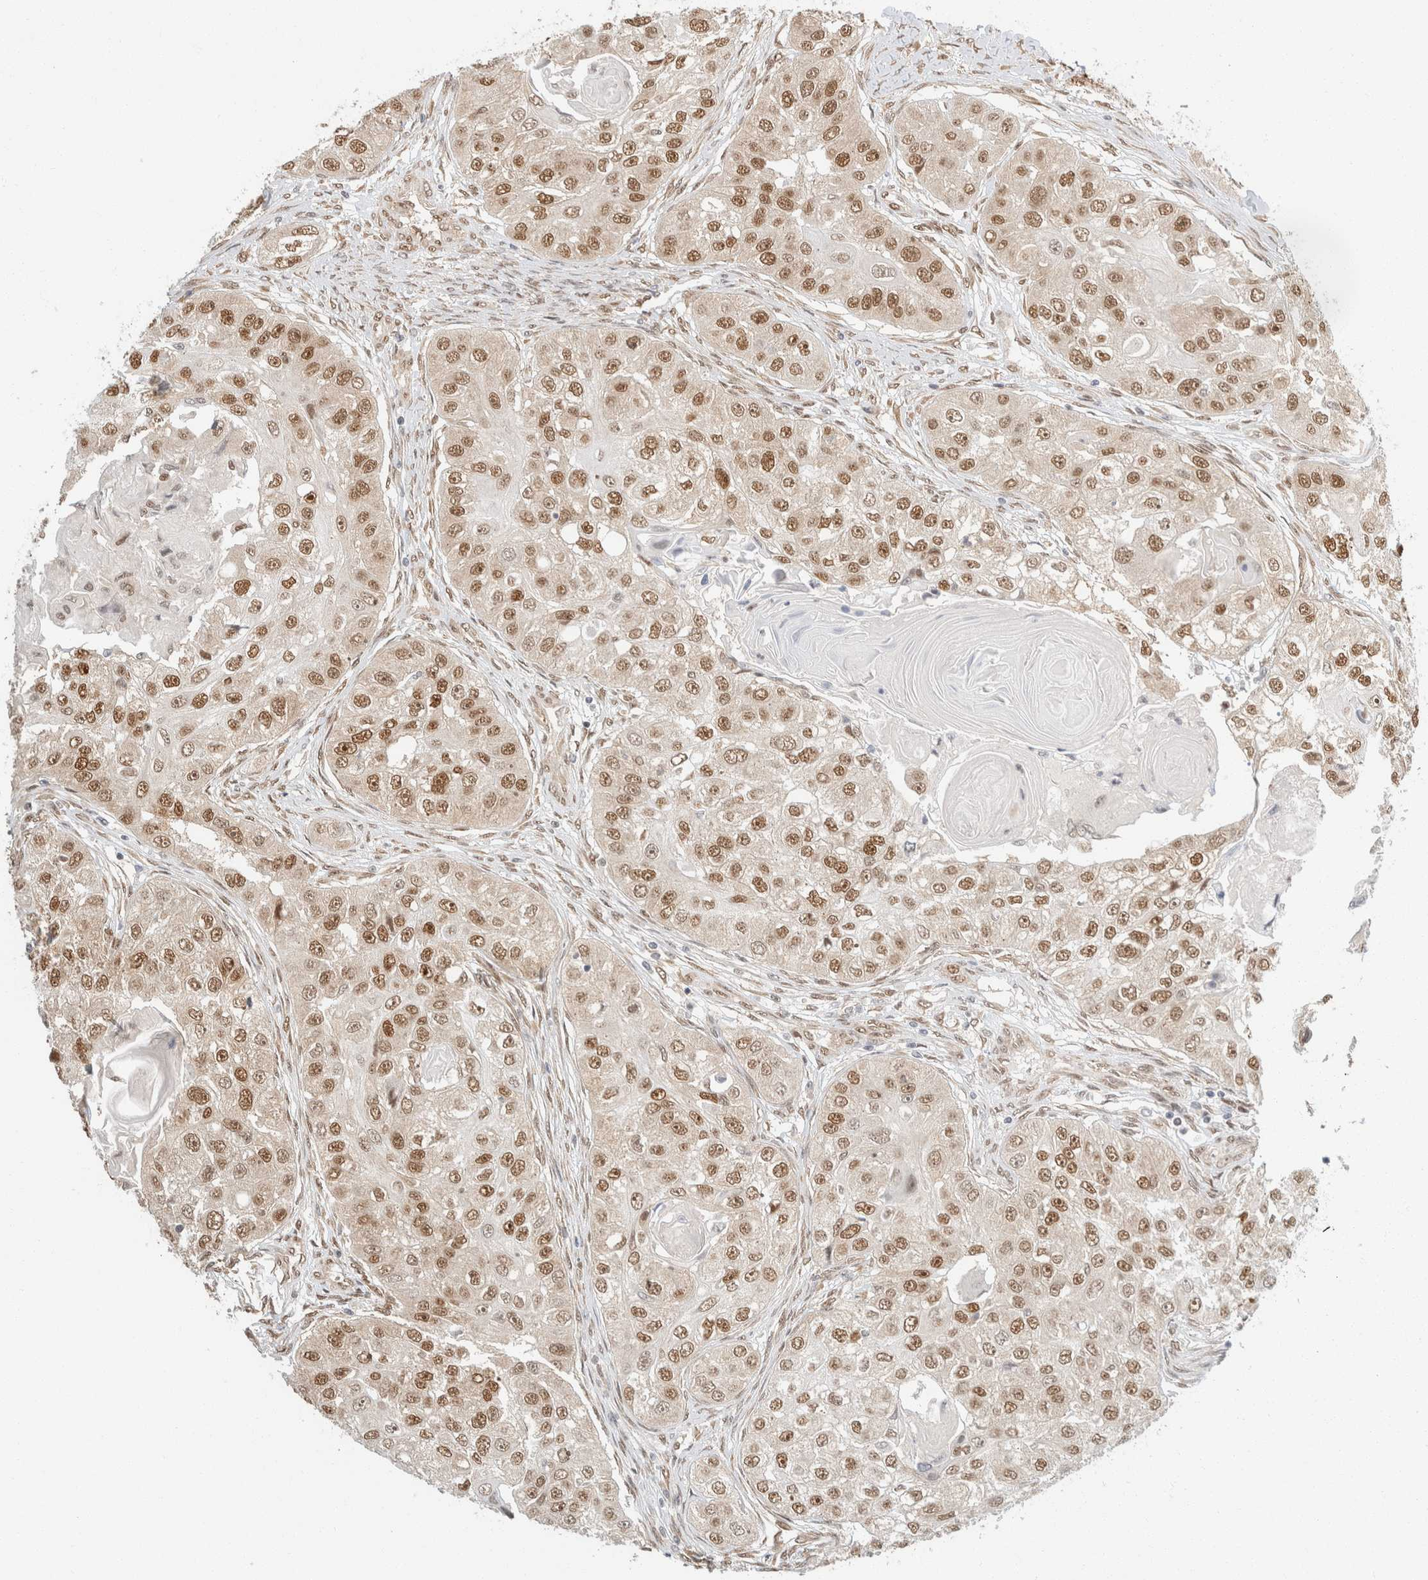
{"staining": {"intensity": "moderate", "quantity": ">75%", "location": "nuclear"}, "tissue": "head and neck cancer", "cell_type": "Tumor cells", "image_type": "cancer", "snomed": [{"axis": "morphology", "description": "Normal tissue, NOS"}, {"axis": "morphology", "description": "Squamous cell carcinoma, NOS"}, {"axis": "topography", "description": "Skeletal muscle"}, {"axis": "topography", "description": "Head-Neck"}], "caption": "Human head and neck squamous cell carcinoma stained for a protein (brown) demonstrates moderate nuclear positive positivity in approximately >75% of tumor cells.", "gene": "ZNF768", "patient": {"sex": "male", "age": 51}}